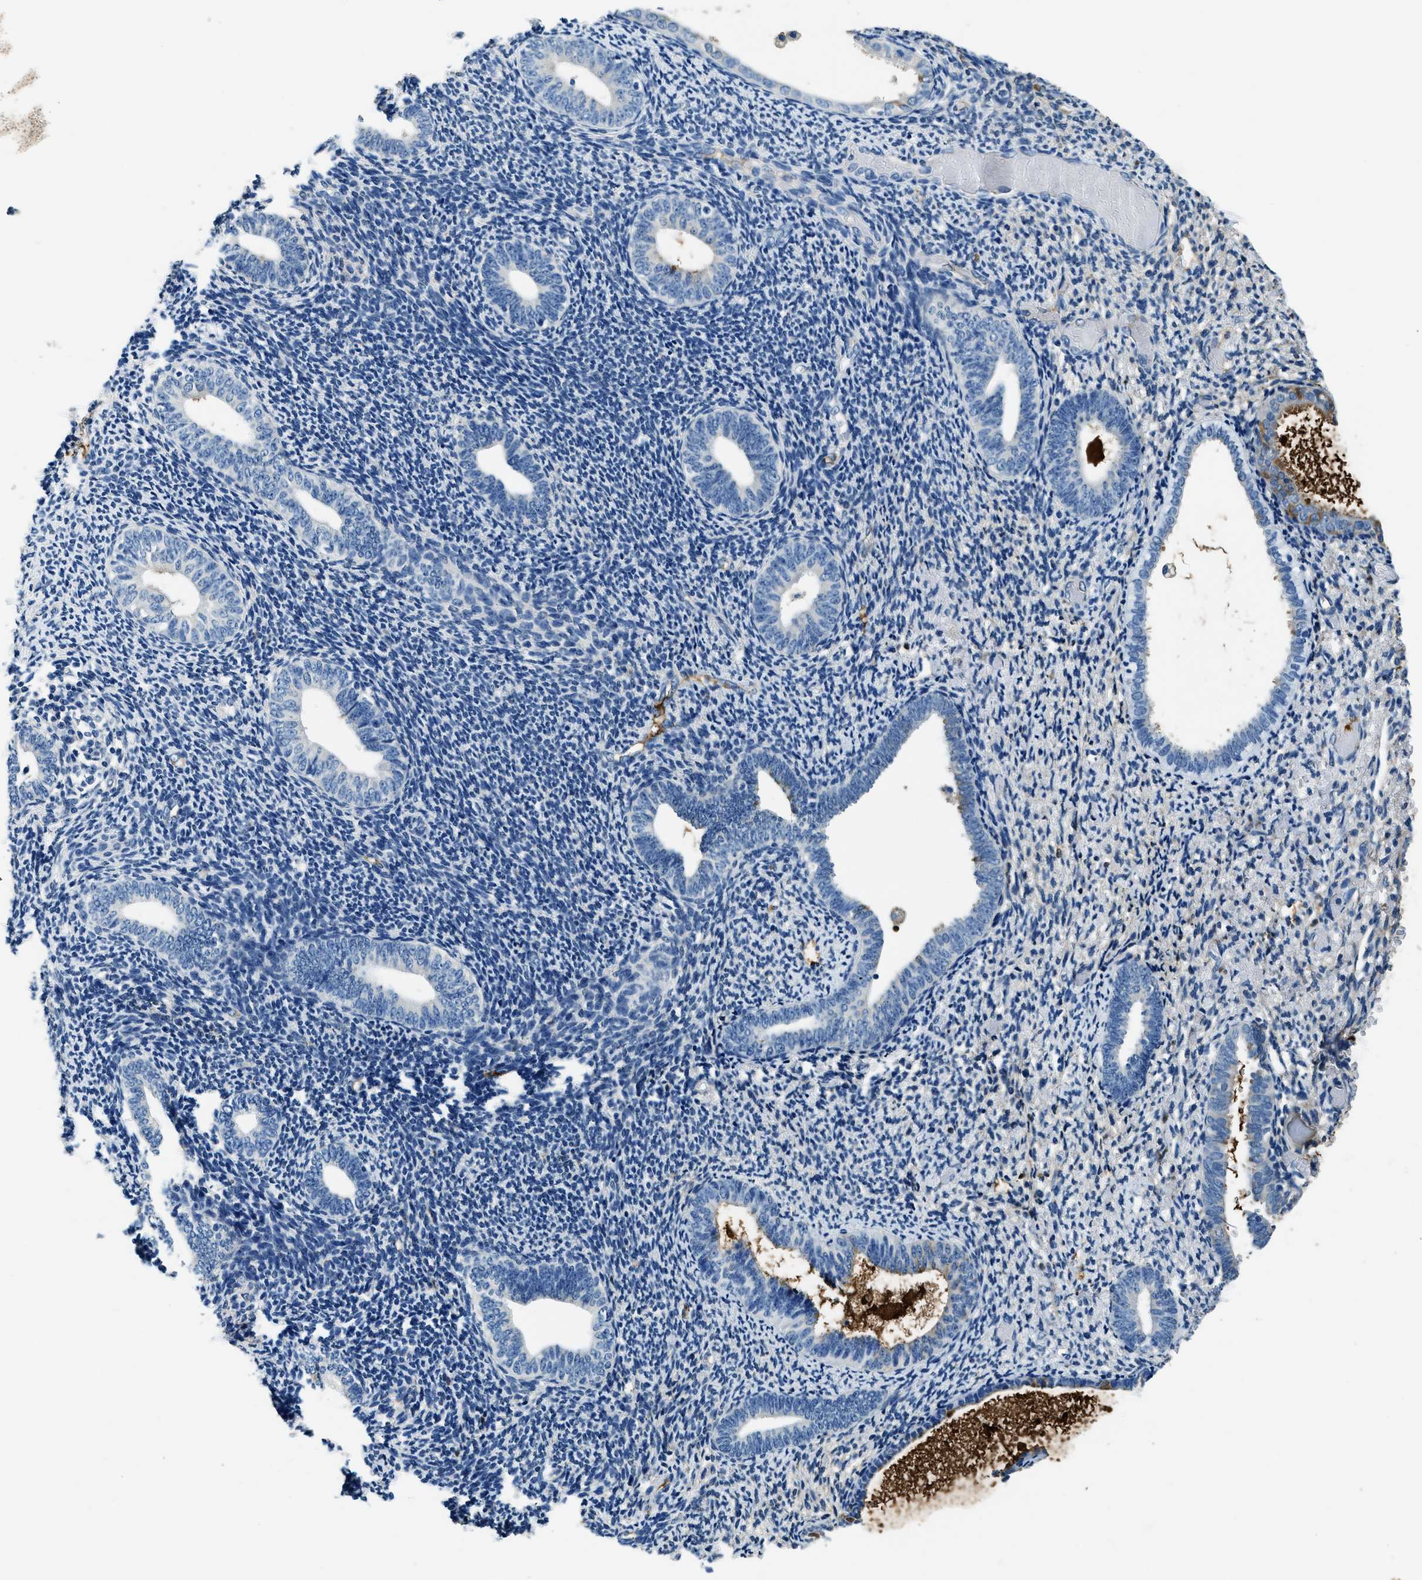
{"staining": {"intensity": "negative", "quantity": "none", "location": "none"}, "tissue": "endometrium", "cell_type": "Cells in endometrial stroma", "image_type": "normal", "snomed": [{"axis": "morphology", "description": "Normal tissue, NOS"}, {"axis": "topography", "description": "Endometrium"}], "caption": "Immunohistochemistry (IHC) of benign endometrium demonstrates no expression in cells in endometrial stroma.", "gene": "TMEM186", "patient": {"sex": "female", "age": 66}}